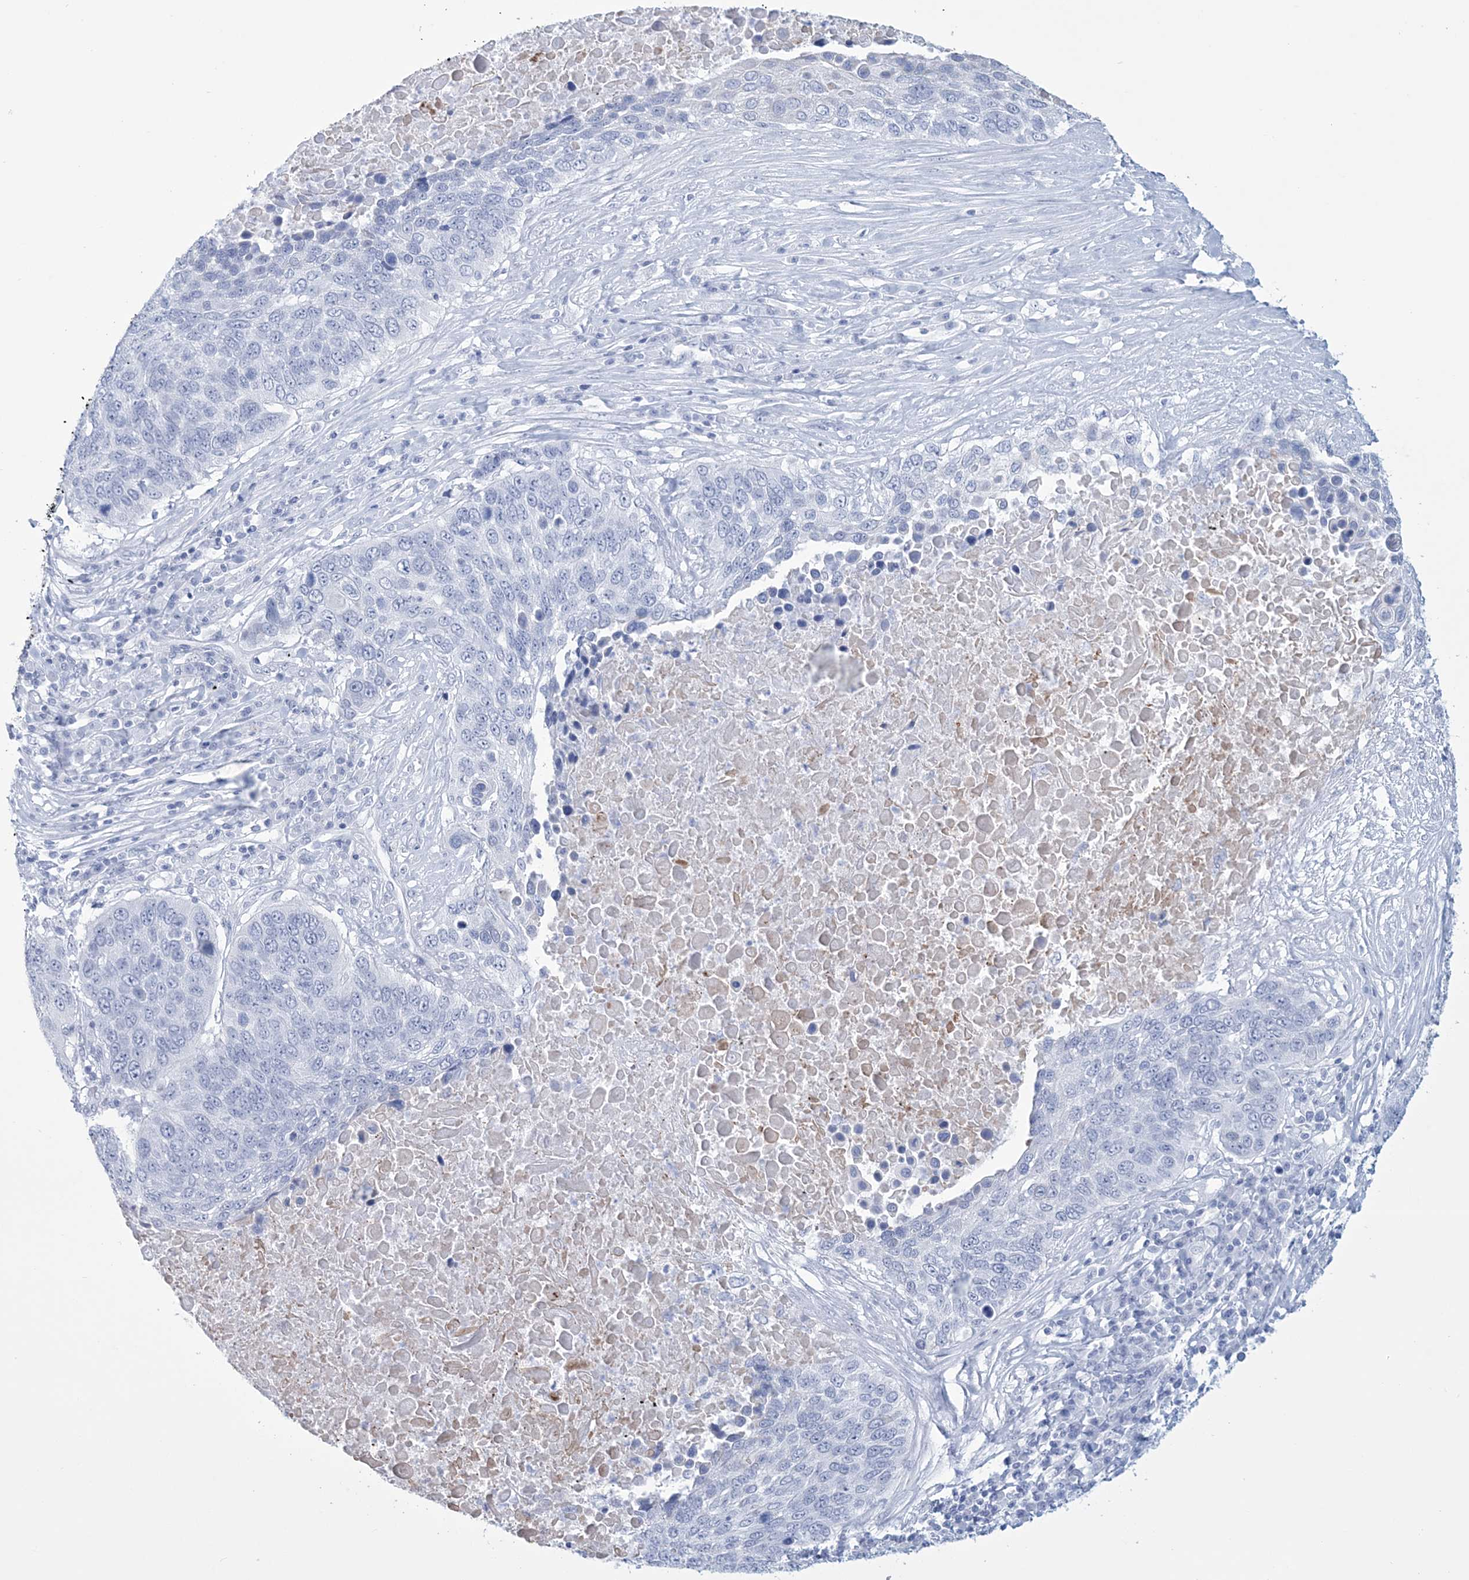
{"staining": {"intensity": "negative", "quantity": "none", "location": "none"}, "tissue": "lung cancer", "cell_type": "Tumor cells", "image_type": "cancer", "snomed": [{"axis": "morphology", "description": "Squamous cell carcinoma, NOS"}, {"axis": "topography", "description": "Lung"}], "caption": "DAB (3,3'-diaminobenzidine) immunohistochemical staining of human lung cancer exhibits no significant positivity in tumor cells. (DAB immunohistochemistry (IHC) with hematoxylin counter stain).", "gene": "DPCD", "patient": {"sex": "male", "age": 66}}